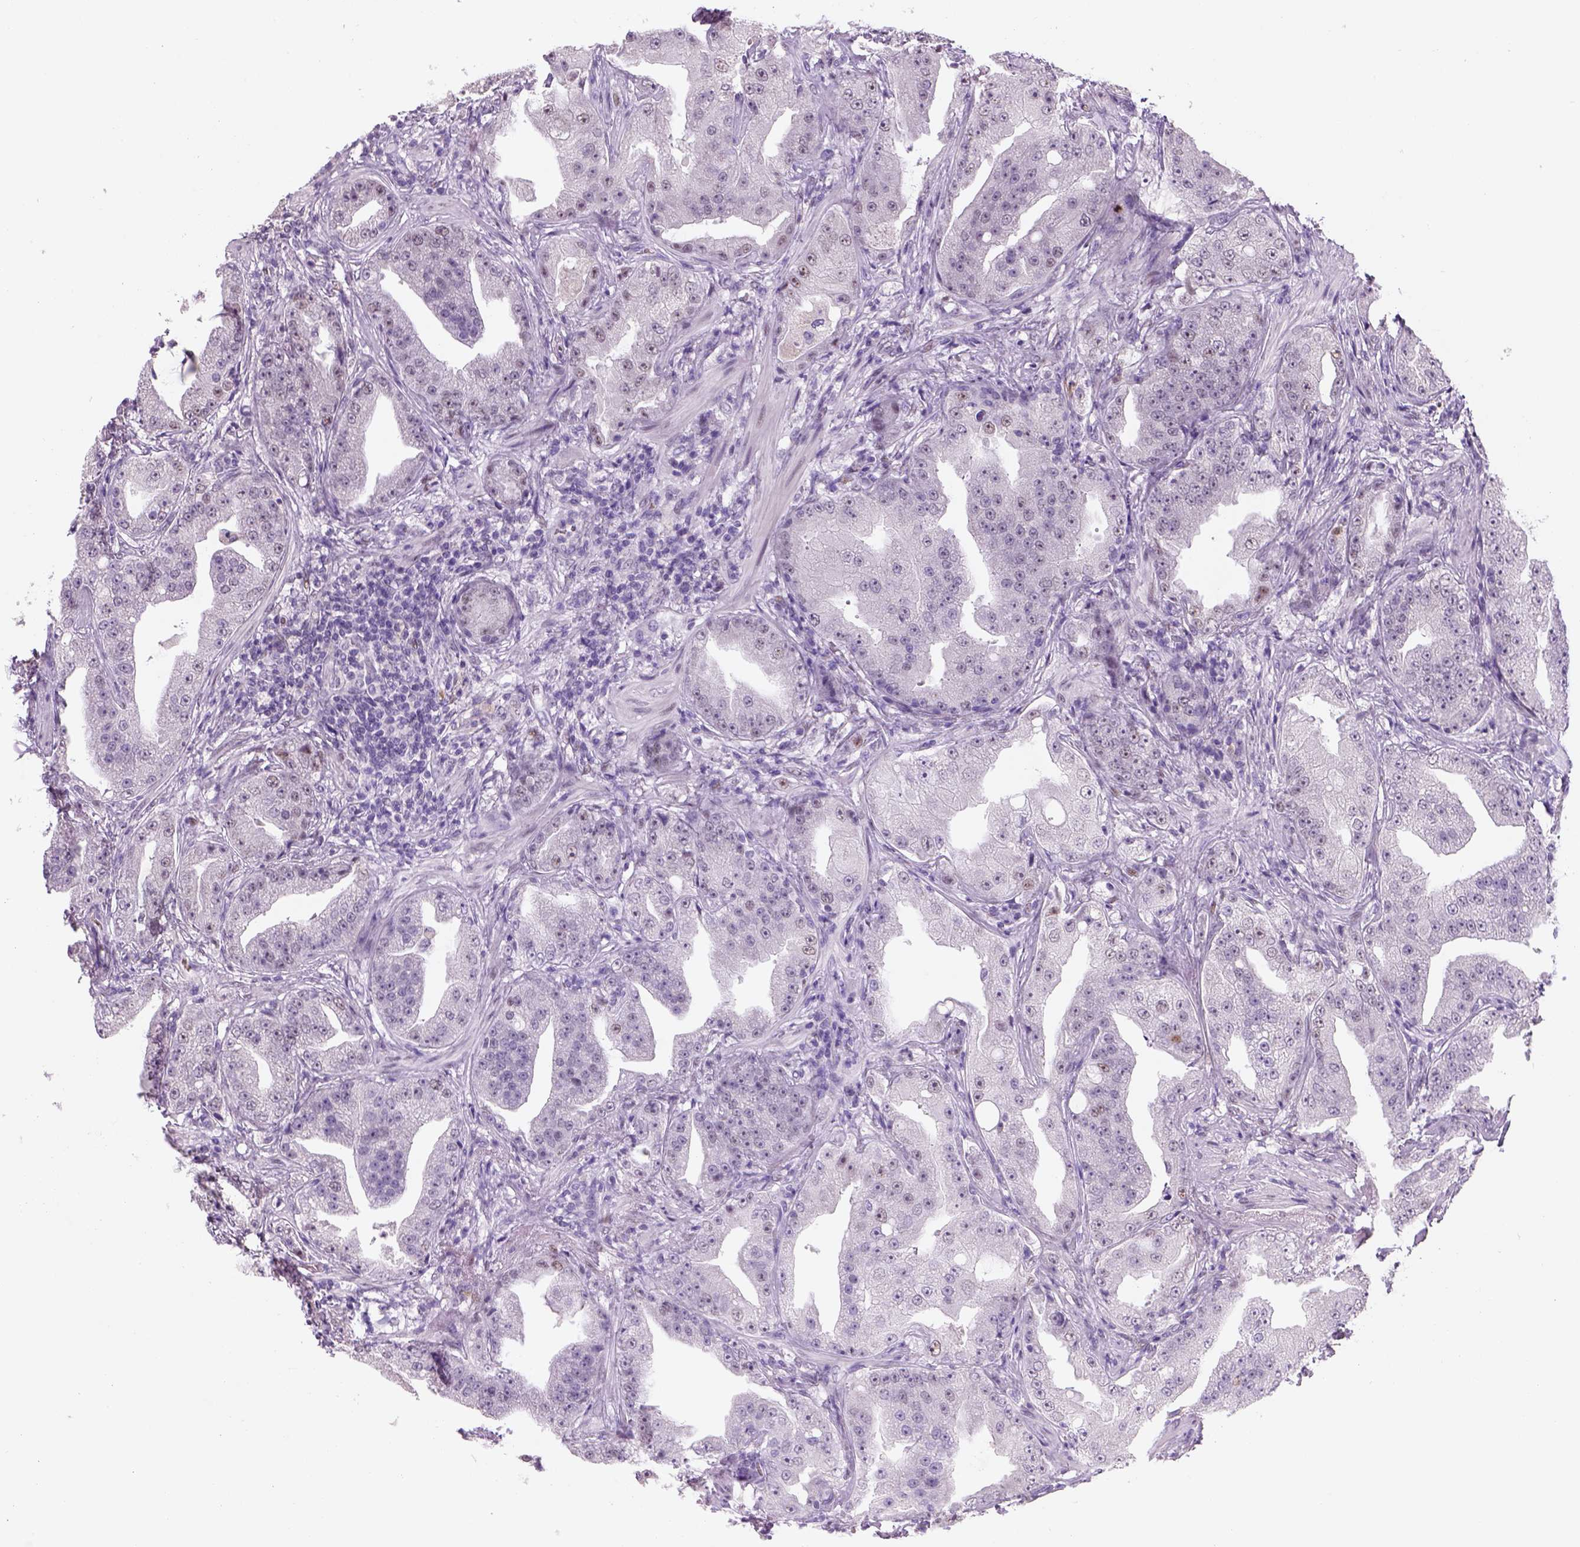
{"staining": {"intensity": "weak", "quantity": "25%-75%", "location": "nuclear"}, "tissue": "prostate cancer", "cell_type": "Tumor cells", "image_type": "cancer", "snomed": [{"axis": "morphology", "description": "Adenocarcinoma, Low grade"}, {"axis": "topography", "description": "Prostate"}], "caption": "Immunohistochemical staining of prostate cancer (low-grade adenocarcinoma) reveals low levels of weak nuclear protein expression in about 25%-75% of tumor cells.", "gene": "ZMAT4", "patient": {"sex": "male", "age": 62}}